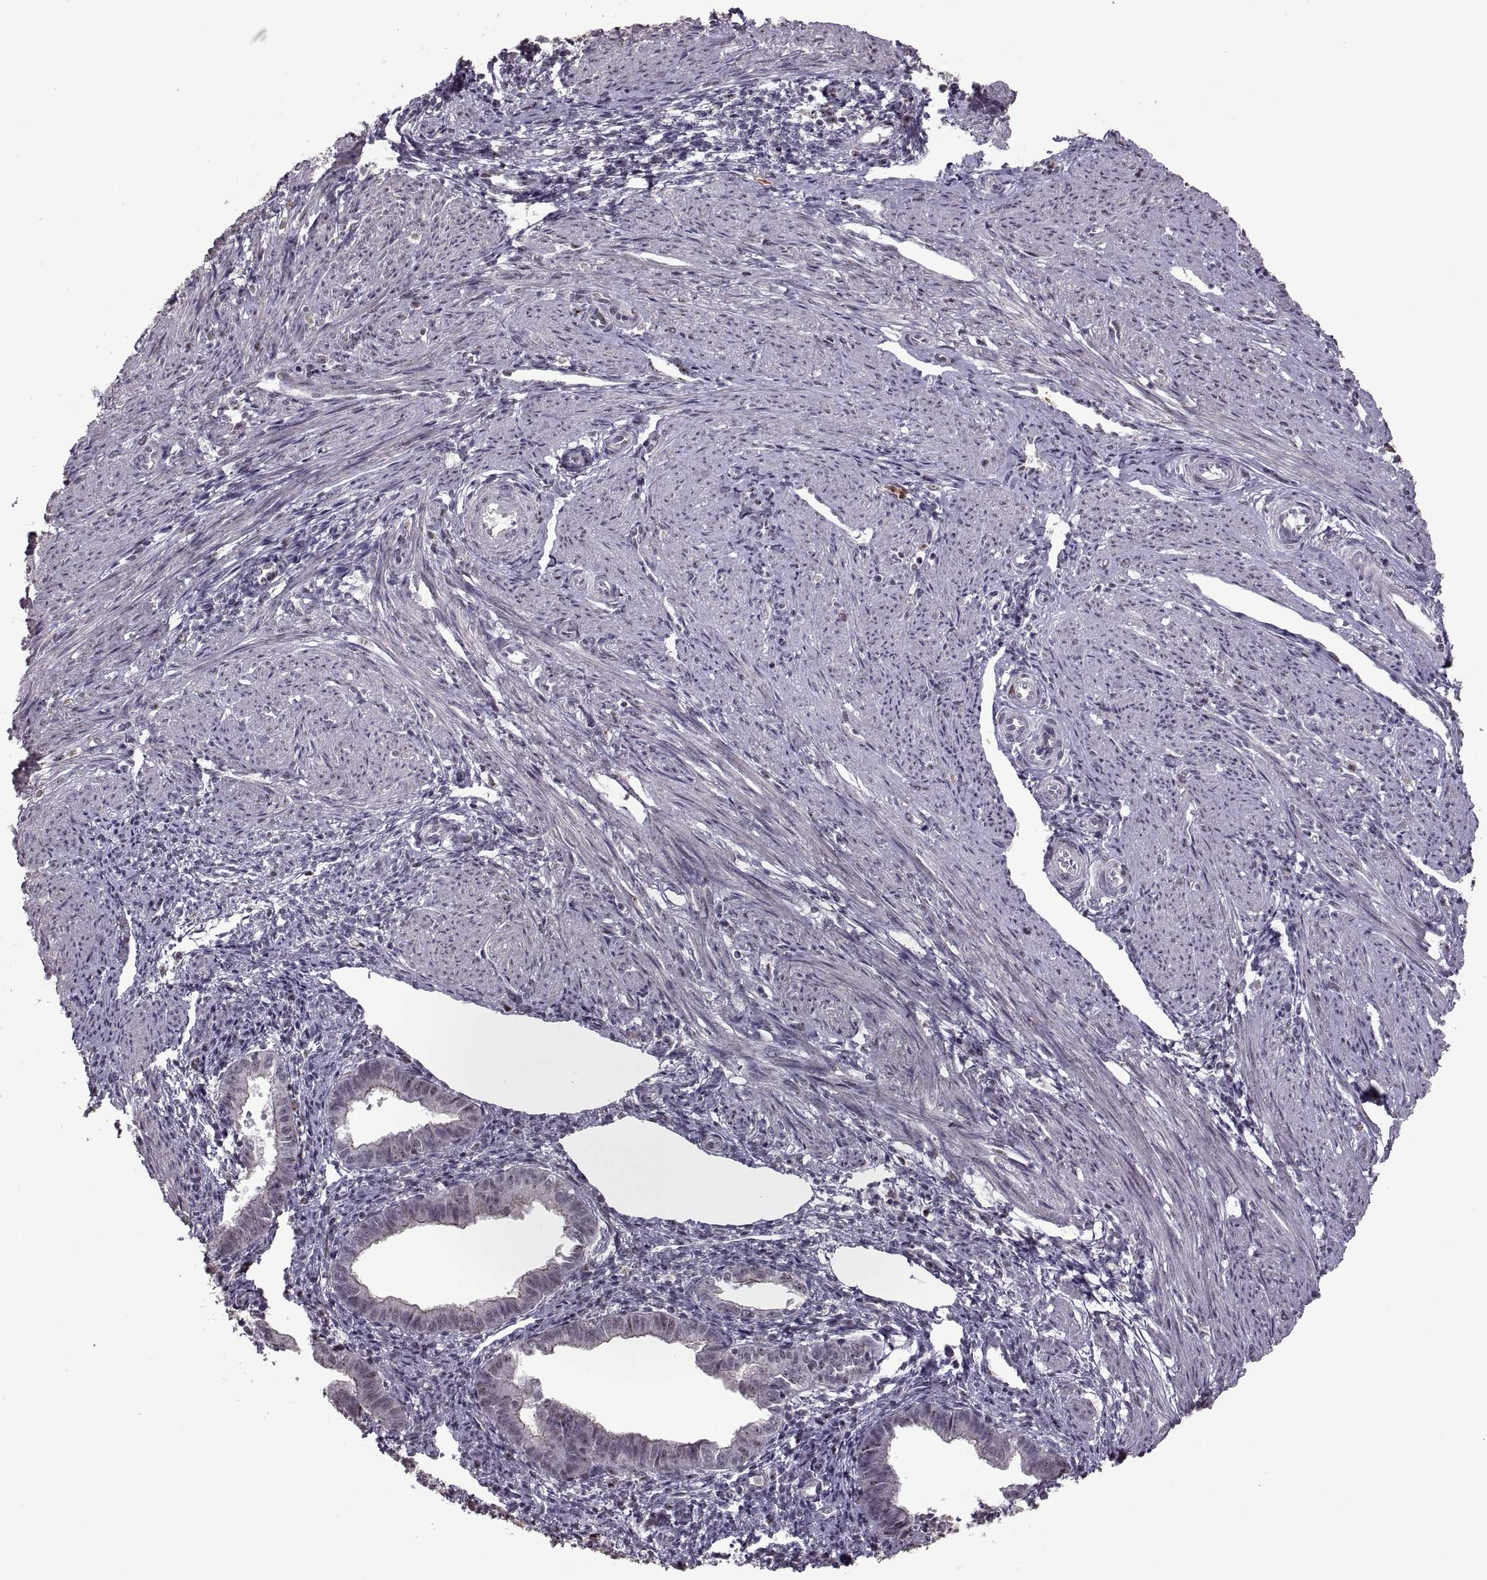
{"staining": {"intensity": "negative", "quantity": "none", "location": "none"}, "tissue": "endometrium", "cell_type": "Cells in endometrial stroma", "image_type": "normal", "snomed": [{"axis": "morphology", "description": "Normal tissue, NOS"}, {"axis": "topography", "description": "Endometrium"}], "caption": "Endometrium stained for a protein using immunohistochemistry demonstrates no positivity cells in endometrial stroma.", "gene": "PALS1", "patient": {"sex": "female", "age": 37}}